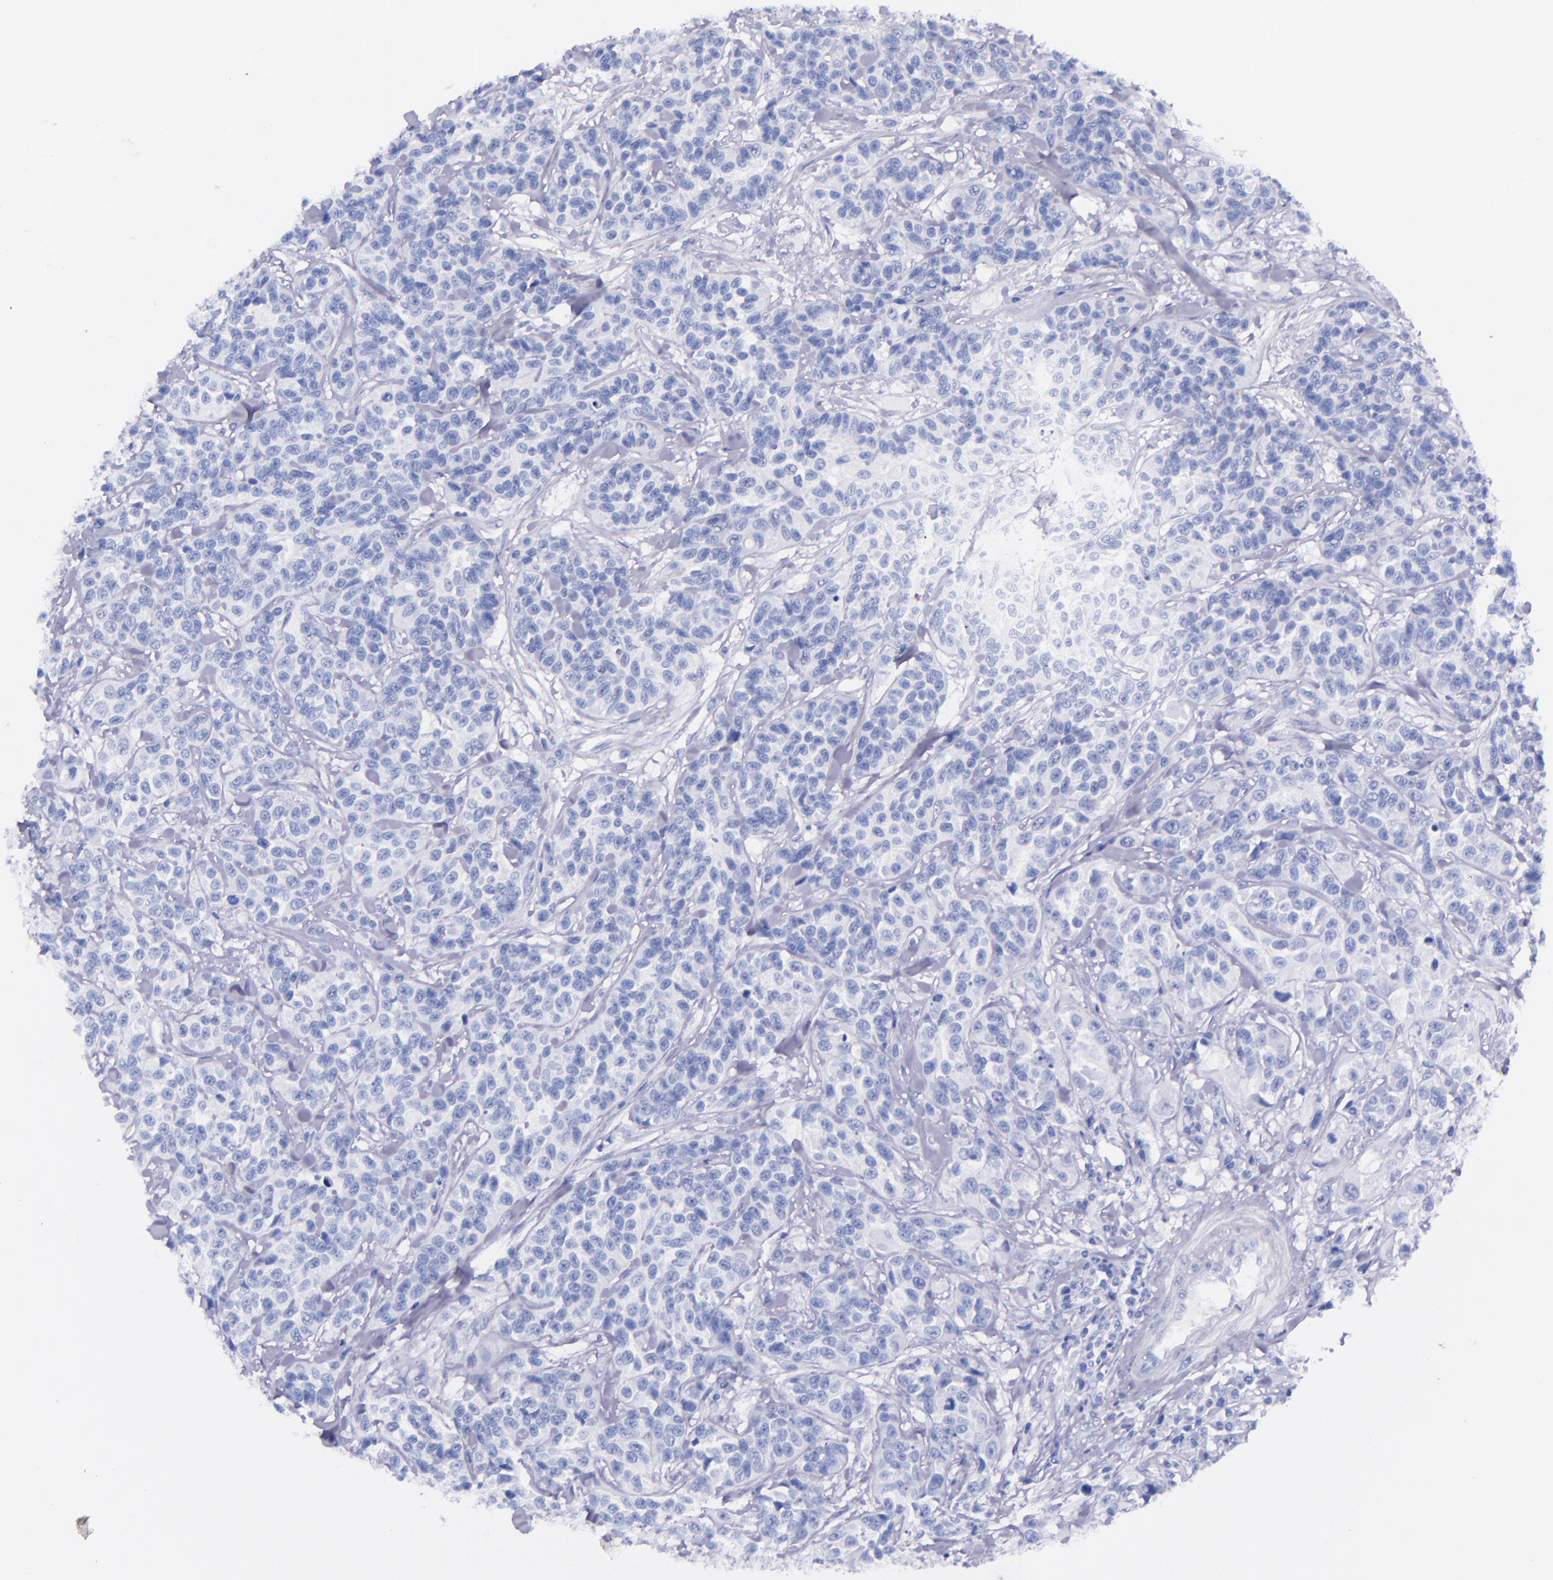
{"staining": {"intensity": "negative", "quantity": "none", "location": "none"}, "tissue": "urothelial cancer", "cell_type": "Tumor cells", "image_type": "cancer", "snomed": [{"axis": "morphology", "description": "Urothelial carcinoma, High grade"}, {"axis": "topography", "description": "Urinary bladder"}], "caption": "Immunohistochemistry of urothelial cancer reveals no positivity in tumor cells. (DAB immunohistochemistry, high magnification).", "gene": "LAG3", "patient": {"sex": "female", "age": 81}}